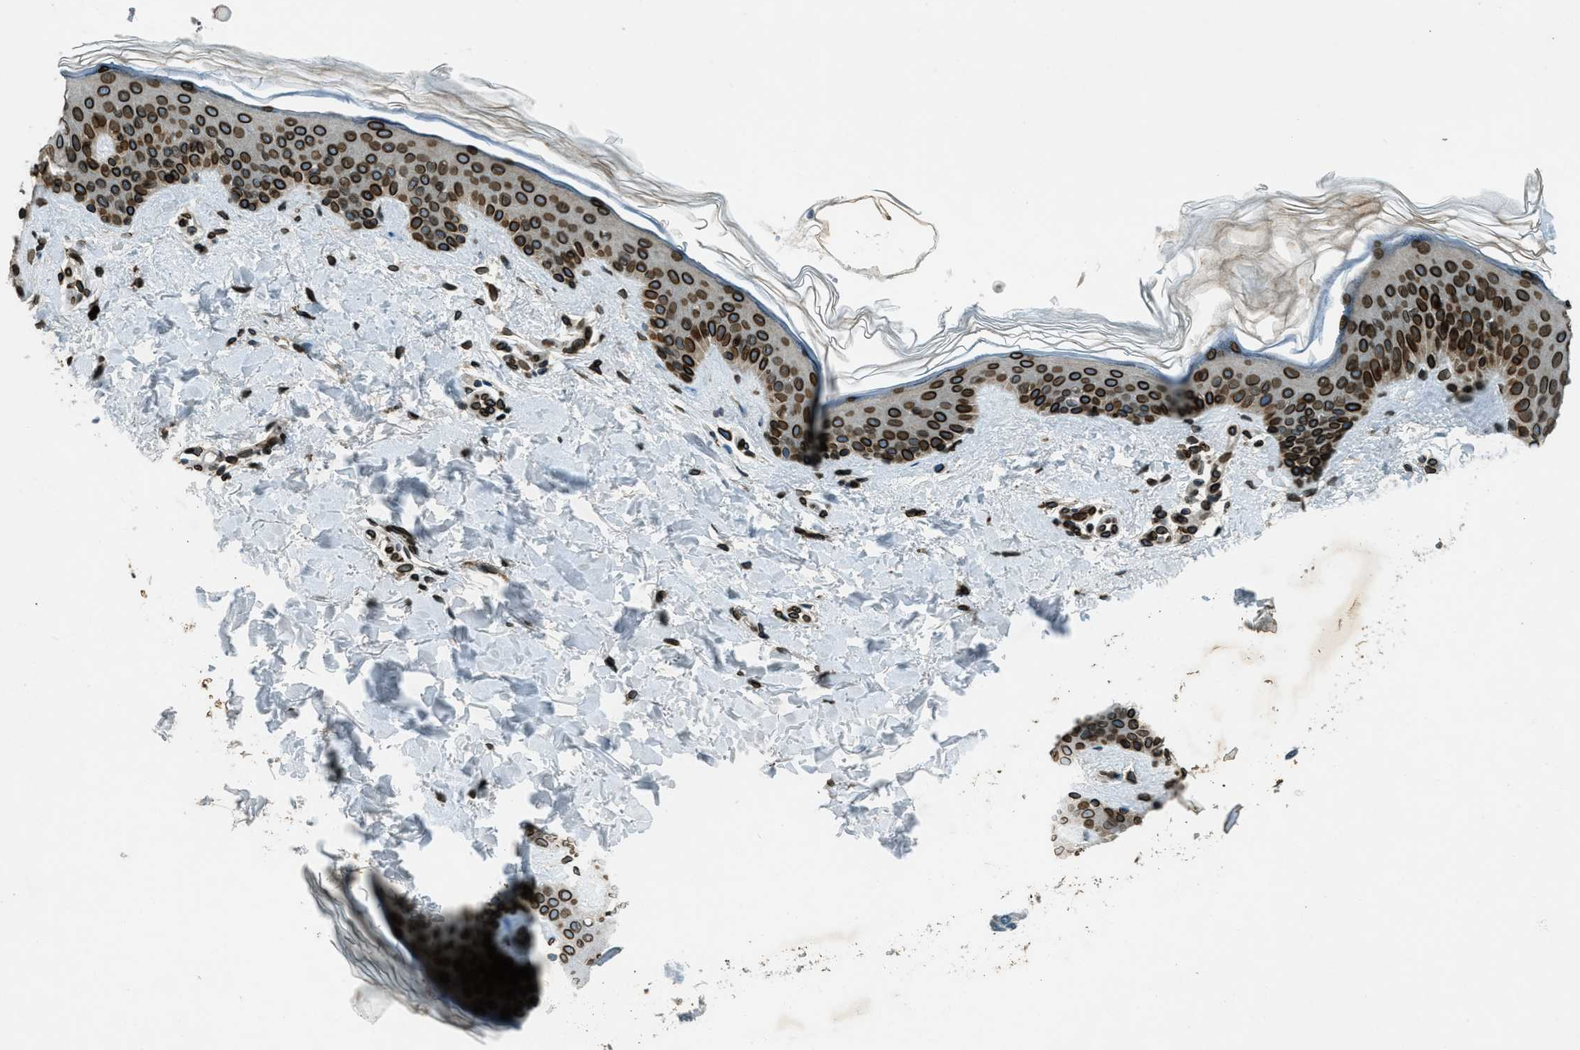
{"staining": {"intensity": "strong", "quantity": ">75%", "location": "nuclear"}, "tissue": "skin", "cell_type": "Fibroblasts", "image_type": "normal", "snomed": [{"axis": "morphology", "description": "Normal tissue, NOS"}, {"axis": "topography", "description": "Skin"}], "caption": "Immunohistochemistry (IHC) (DAB) staining of unremarkable skin displays strong nuclear protein expression in approximately >75% of fibroblasts.", "gene": "LEMD2", "patient": {"sex": "male", "age": 40}}